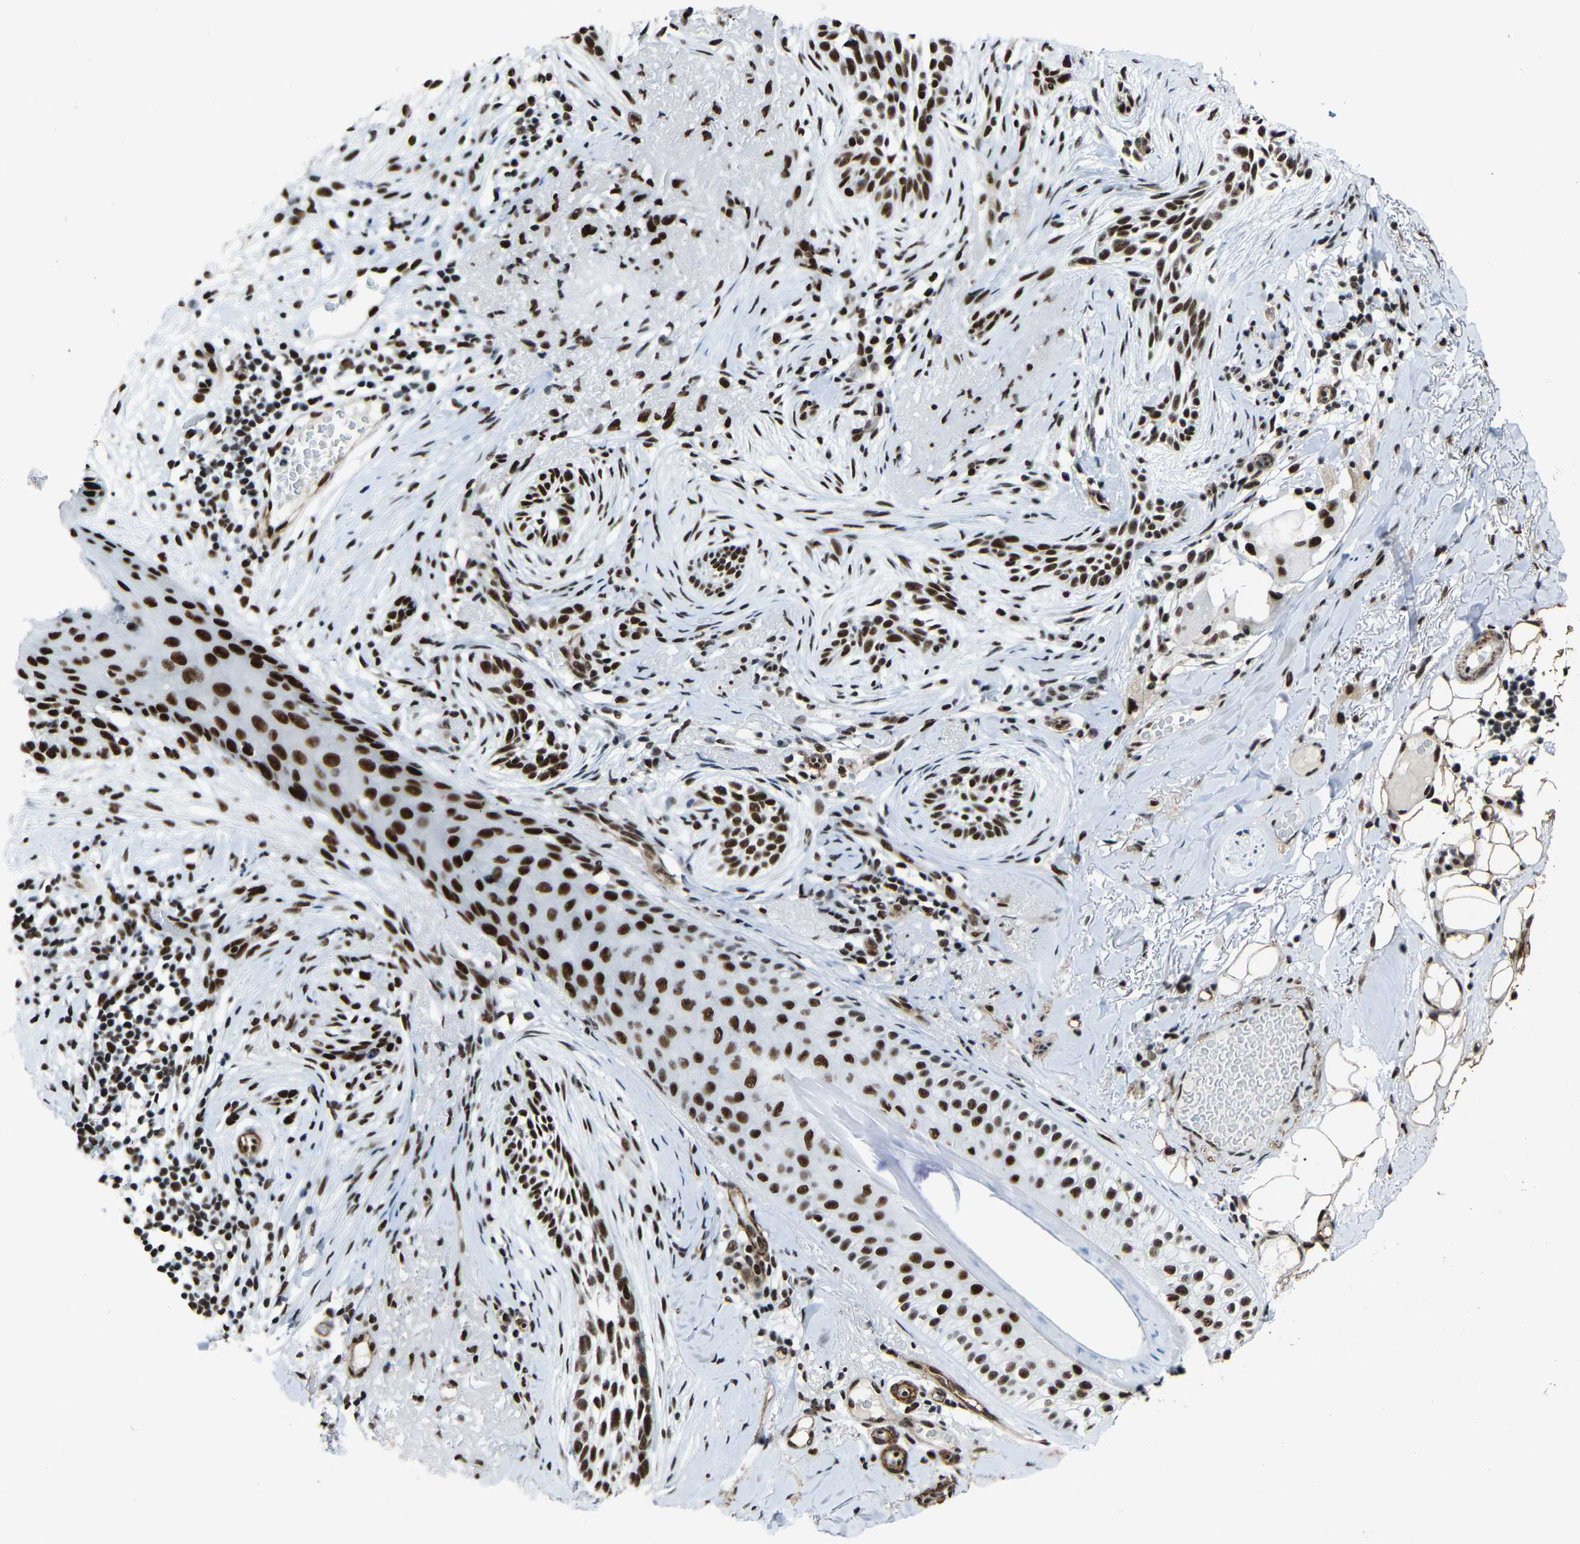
{"staining": {"intensity": "strong", "quantity": ">75%", "location": "nuclear"}, "tissue": "skin cancer", "cell_type": "Tumor cells", "image_type": "cancer", "snomed": [{"axis": "morphology", "description": "Basal cell carcinoma"}, {"axis": "topography", "description": "Skin"}], "caption": "Immunohistochemistry photomicrograph of neoplastic tissue: human skin basal cell carcinoma stained using immunohistochemistry (IHC) shows high levels of strong protein expression localized specifically in the nuclear of tumor cells, appearing as a nuclear brown color.", "gene": "DDX5", "patient": {"sex": "female", "age": 88}}